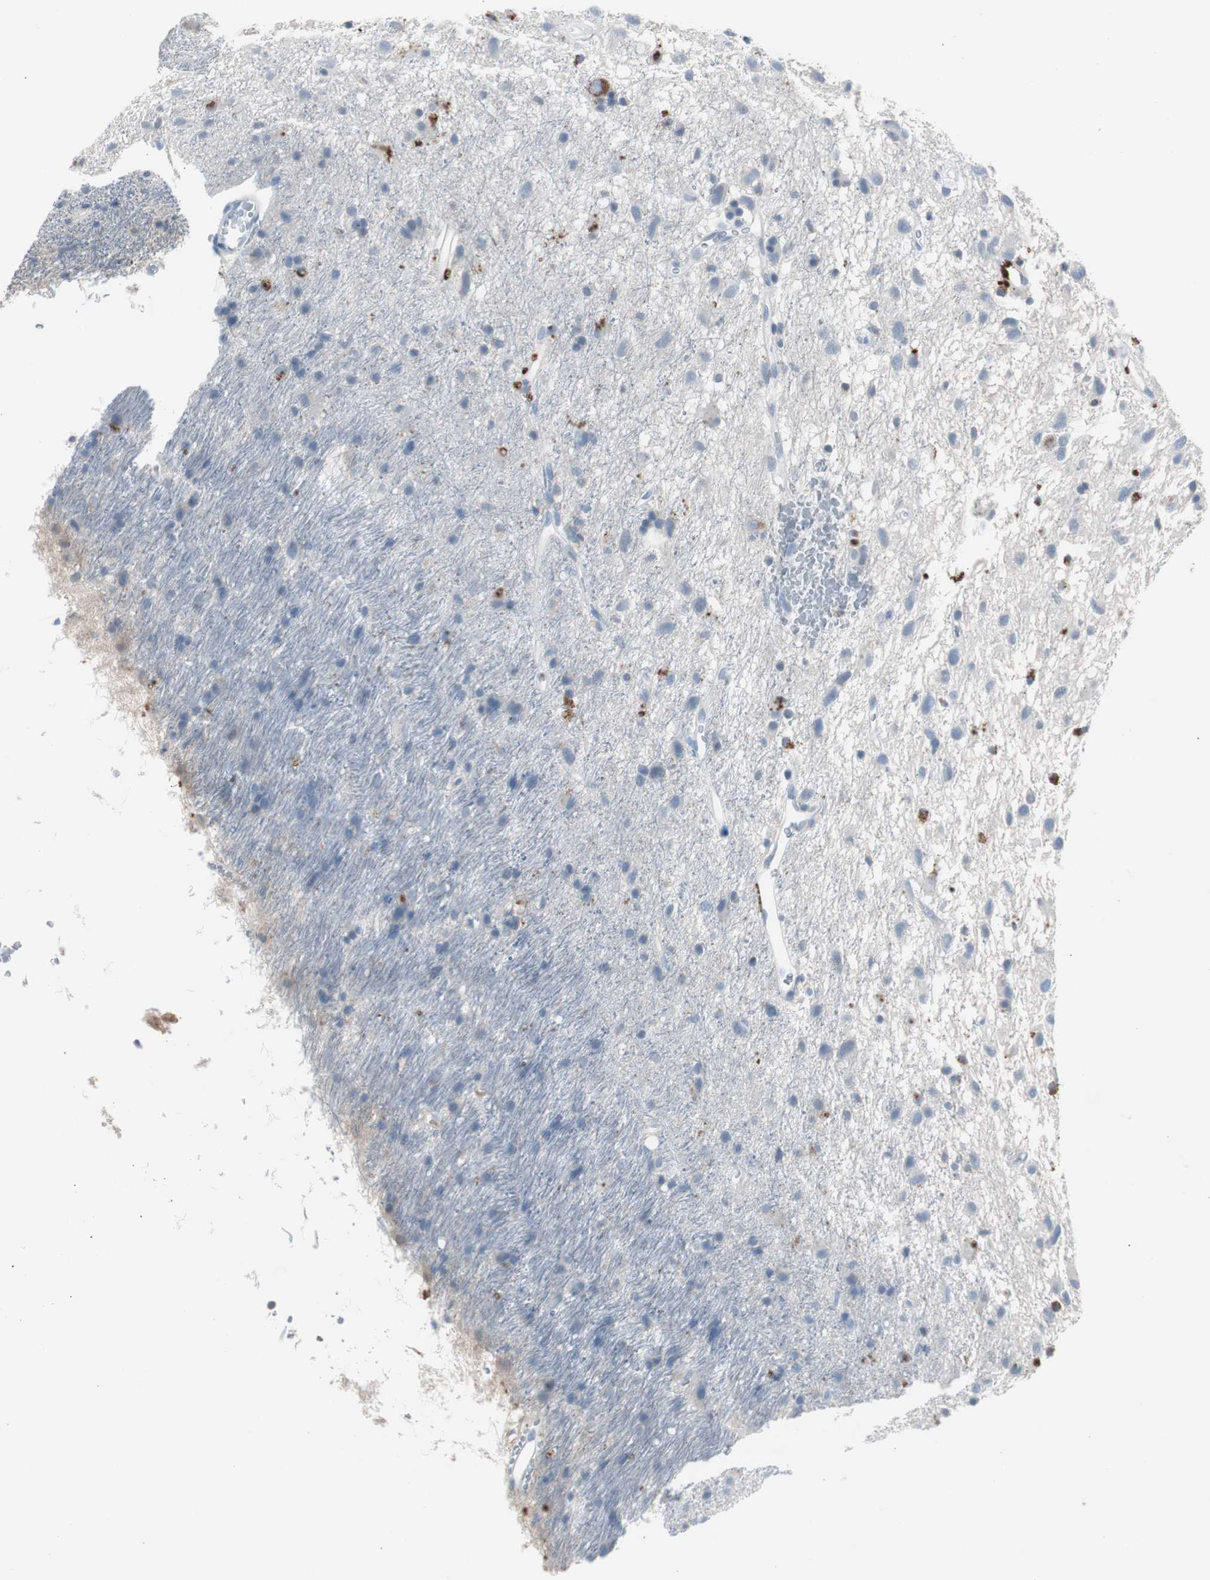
{"staining": {"intensity": "negative", "quantity": "none", "location": "none"}, "tissue": "glioma", "cell_type": "Tumor cells", "image_type": "cancer", "snomed": [{"axis": "morphology", "description": "Glioma, malignant, Low grade"}, {"axis": "topography", "description": "Brain"}], "caption": "There is no significant expression in tumor cells of low-grade glioma (malignant).", "gene": "SERPINF1", "patient": {"sex": "male", "age": 77}}